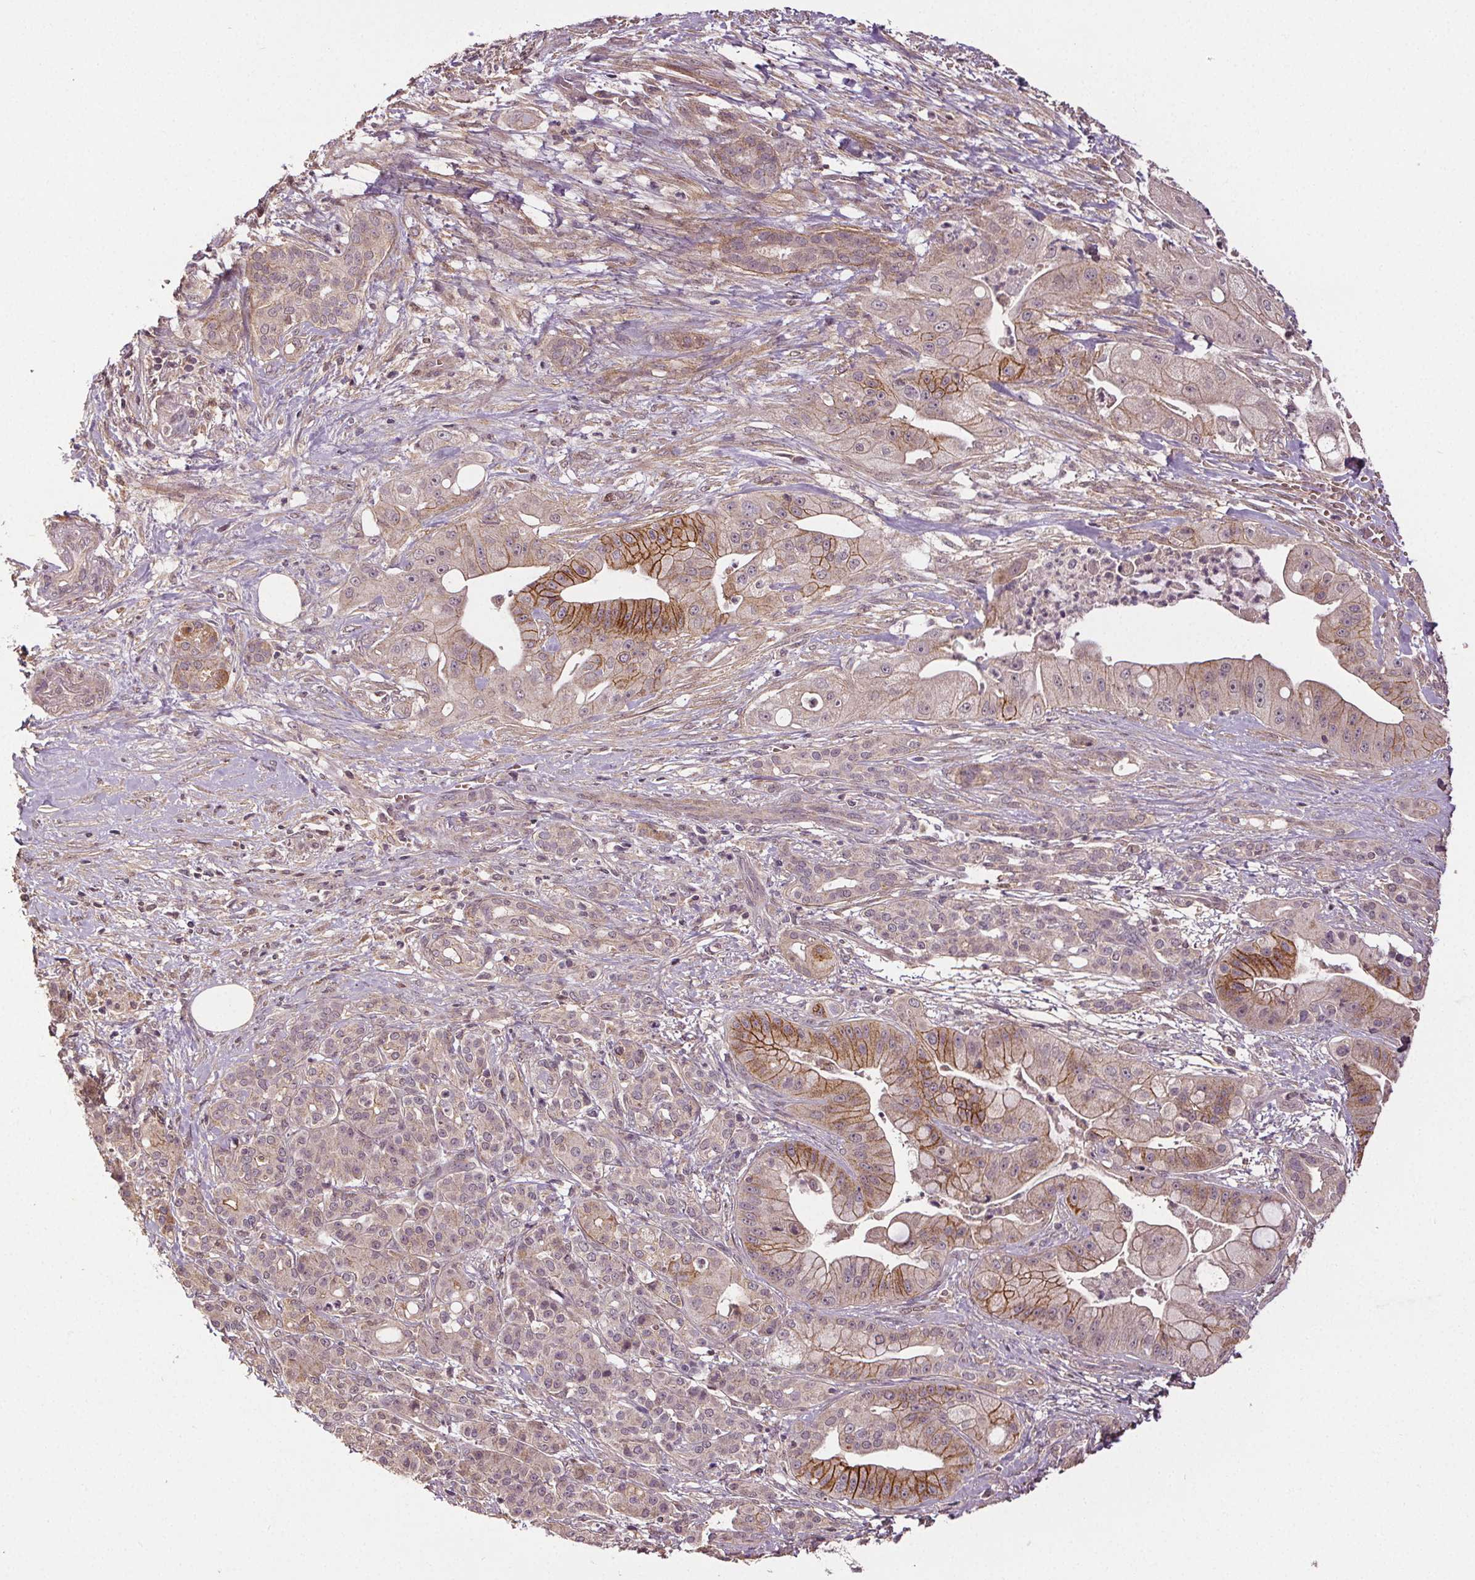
{"staining": {"intensity": "moderate", "quantity": "25%-75%", "location": "cytoplasmic/membranous"}, "tissue": "pancreatic cancer", "cell_type": "Tumor cells", "image_type": "cancer", "snomed": [{"axis": "morphology", "description": "Normal tissue, NOS"}, {"axis": "morphology", "description": "Inflammation, NOS"}, {"axis": "morphology", "description": "Adenocarcinoma, NOS"}, {"axis": "topography", "description": "Pancreas"}], "caption": "Protein expression by immunohistochemistry reveals moderate cytoplasmic/membranous positivity in approximately 25%-75% of tumor cells in pancreatic cancer (adenocarcinoma).", "gene": "EPHB3", "patient": {"sex": "male", "age": 57}}